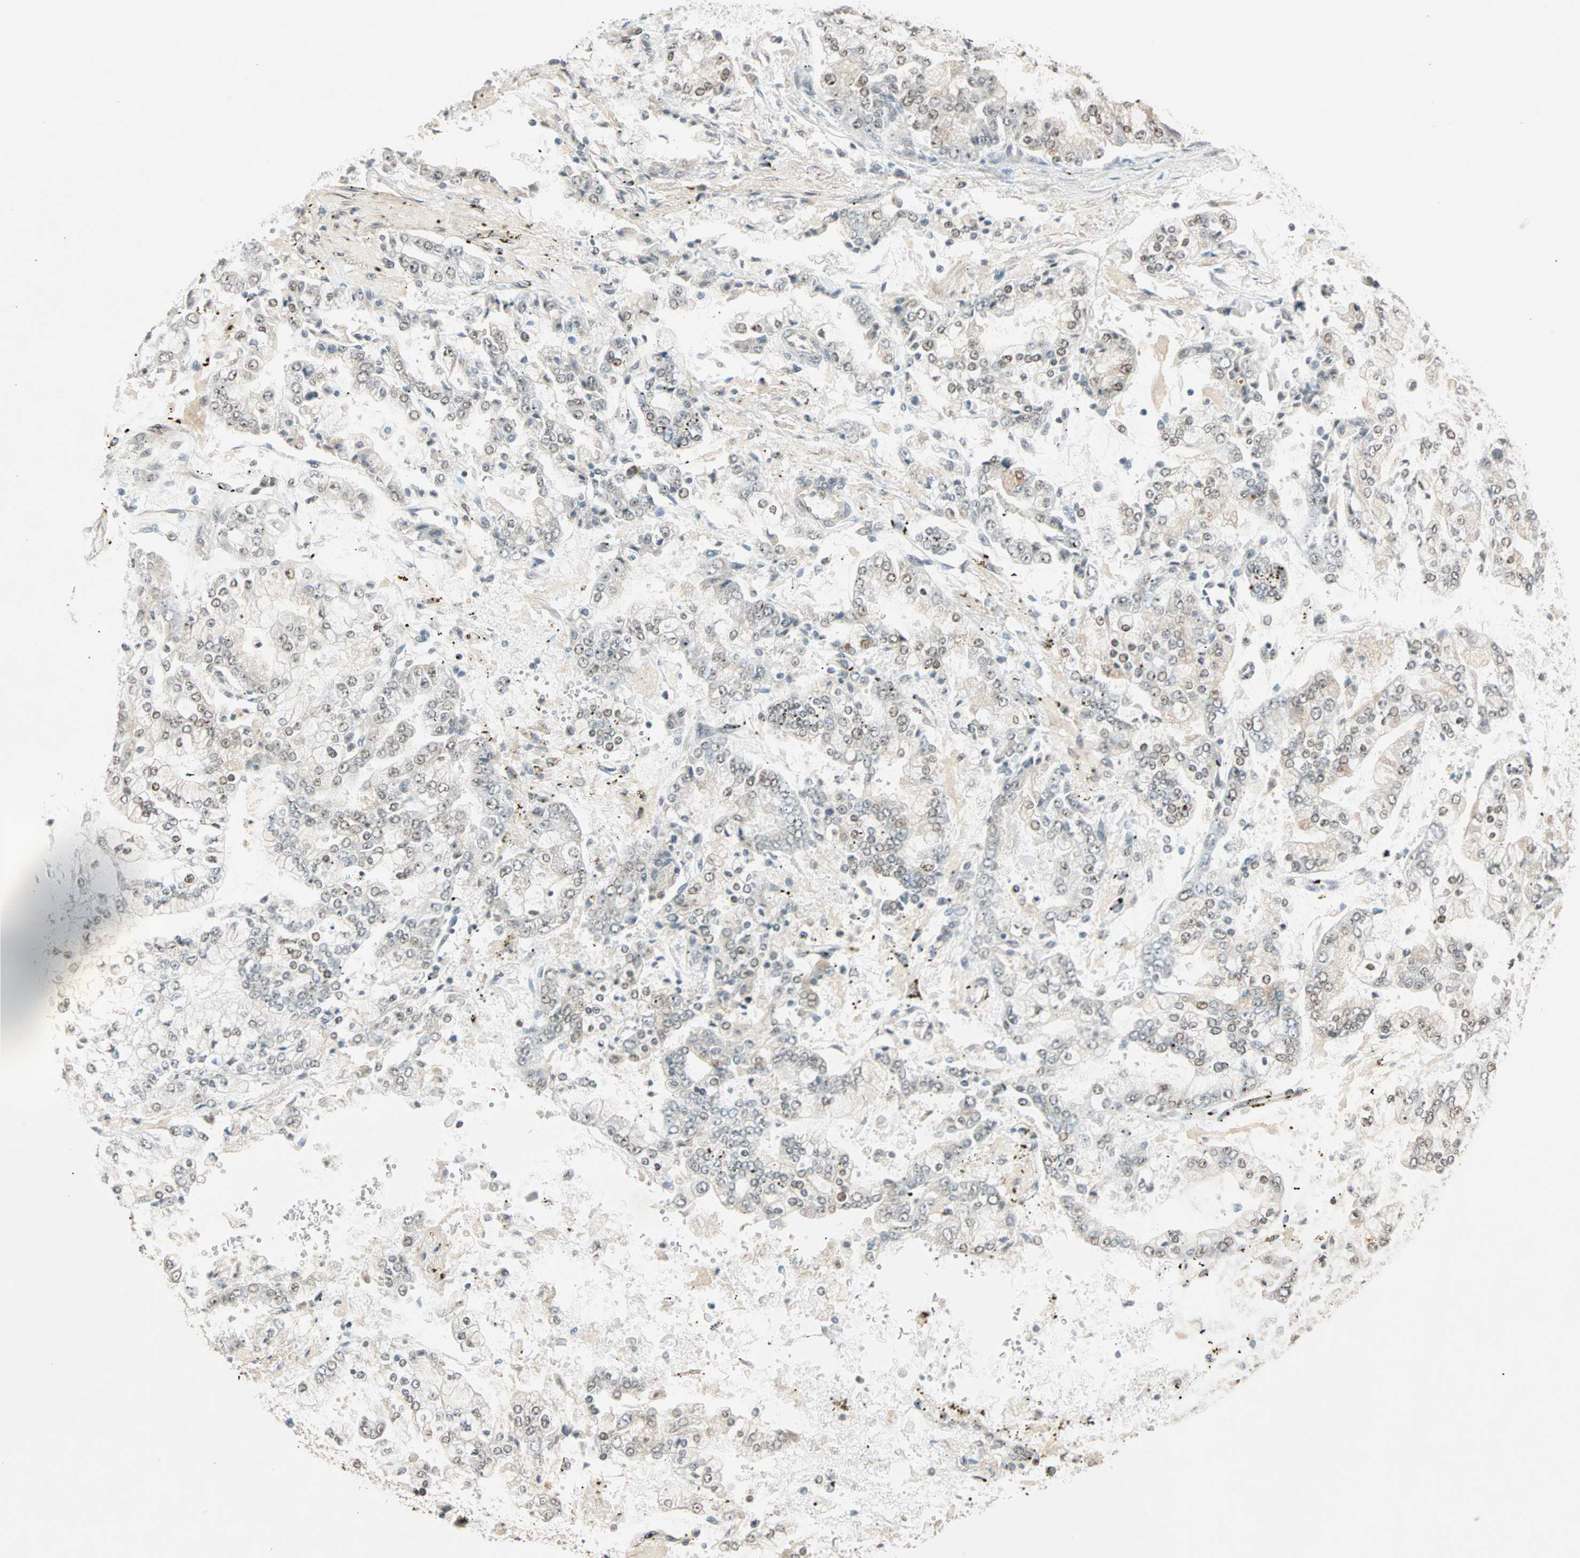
{"staining": {"intensity": "weak", "quantity": "<25%", "location": "cytoplasmic/membranous"}, "tissue": "stomach cancer", "cell_type": "Tumor cells", "image_type": "cancer", "snomed": [{"axis": "morphology", "description": "Adenocarcinoma, NOS"}, {"axis": "topography", "description": "Stomach"}], "caption": "There is no significant positivity in tumor cells of stomach cancer (adenocarcinoma).", "gene": "PRDM2", "patient": {"sex": "male", "age": 76}}